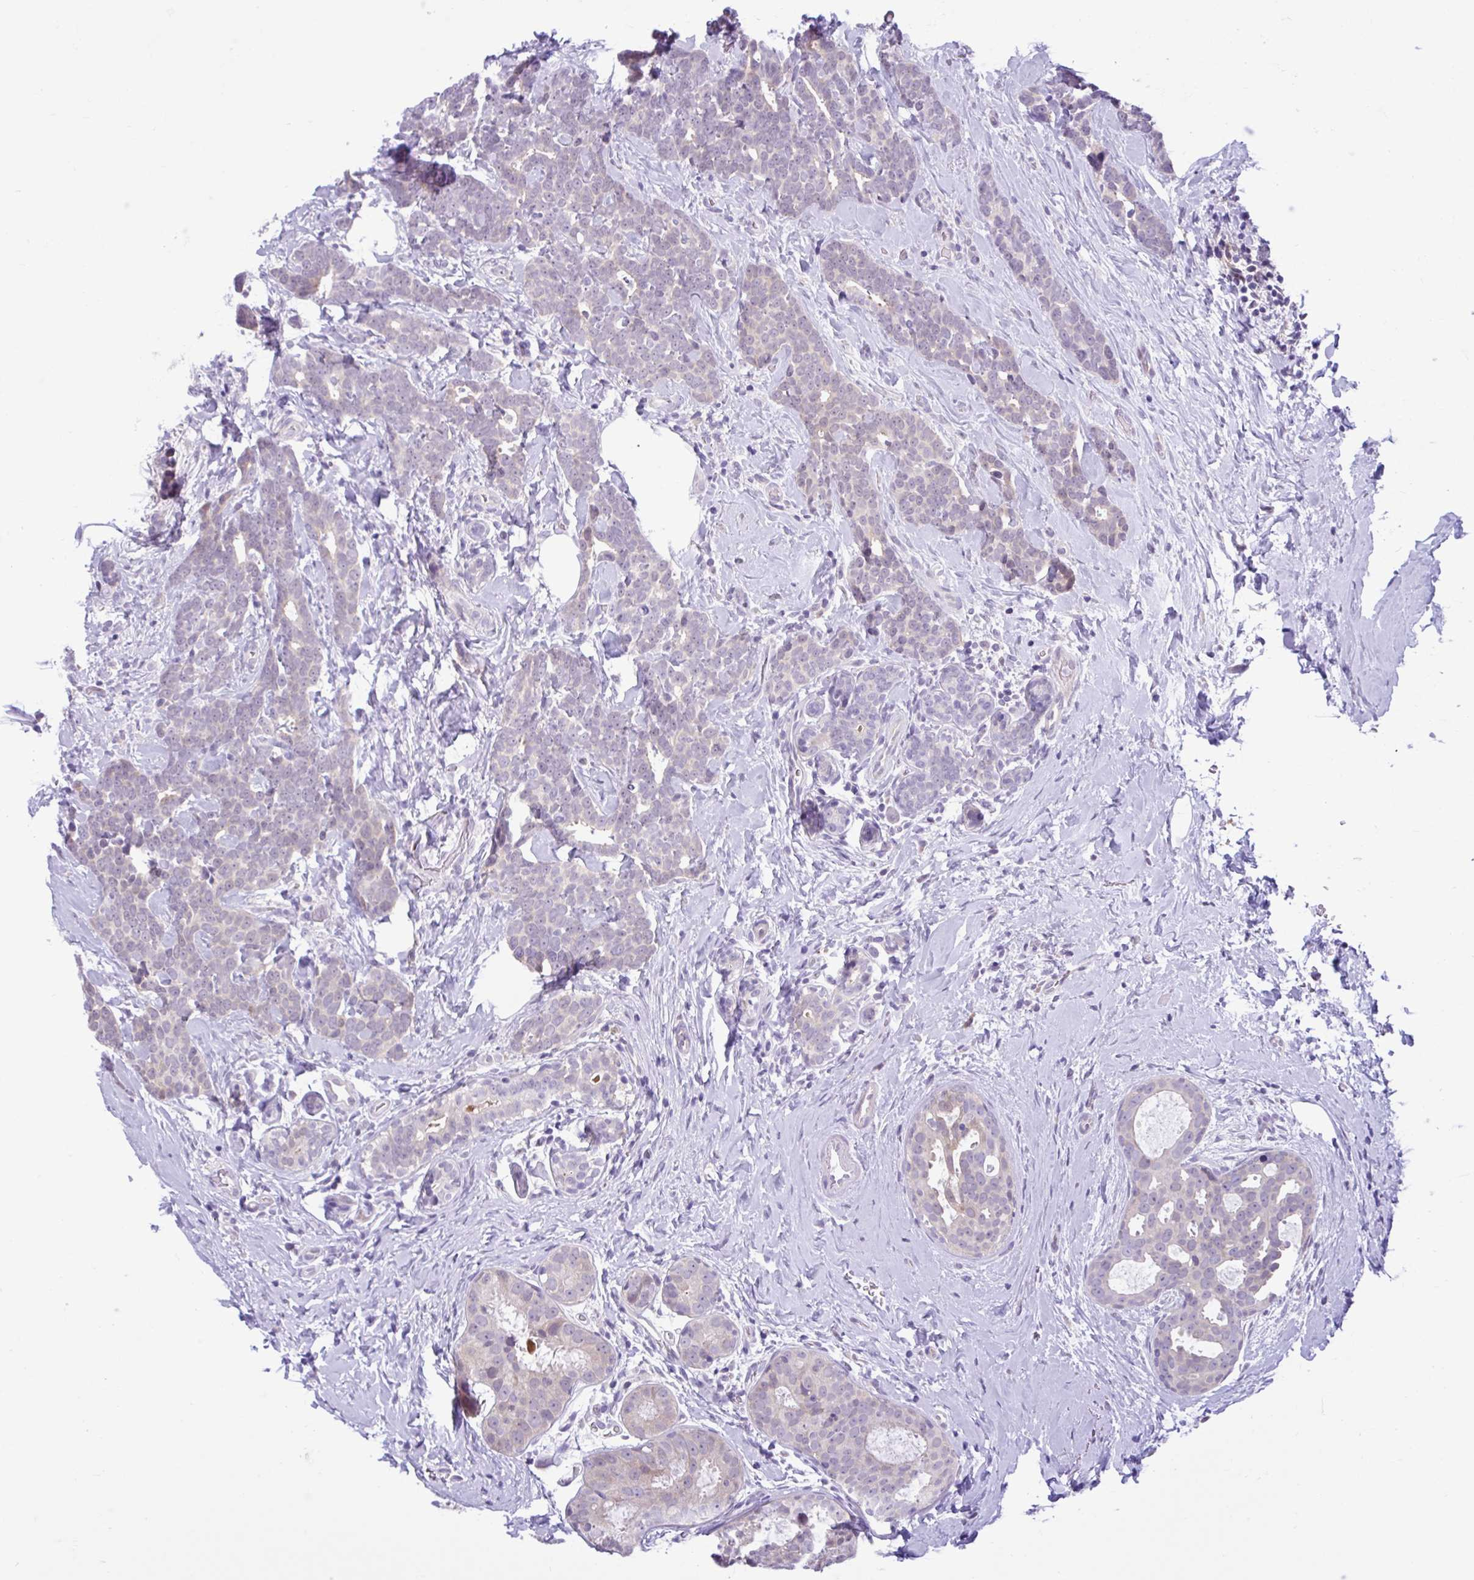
{"staining": {"intensity": "negative", "quantity": "none", "location": "none"}, "tissue": "breast cancer", "cell_type": "Tumor cells", "image_type": "cancer", "snomed": [{"axis": "morphology", "description": "Duct carcinoma"}, {"axis": "topography", "description": "Breast"}], "caption": "A photomicrograph of breast cancer stained for a protein displays no brown staining in tumor cells.", "gene": "FAM153A", "patient": {"sex": "female", "age": 71}}